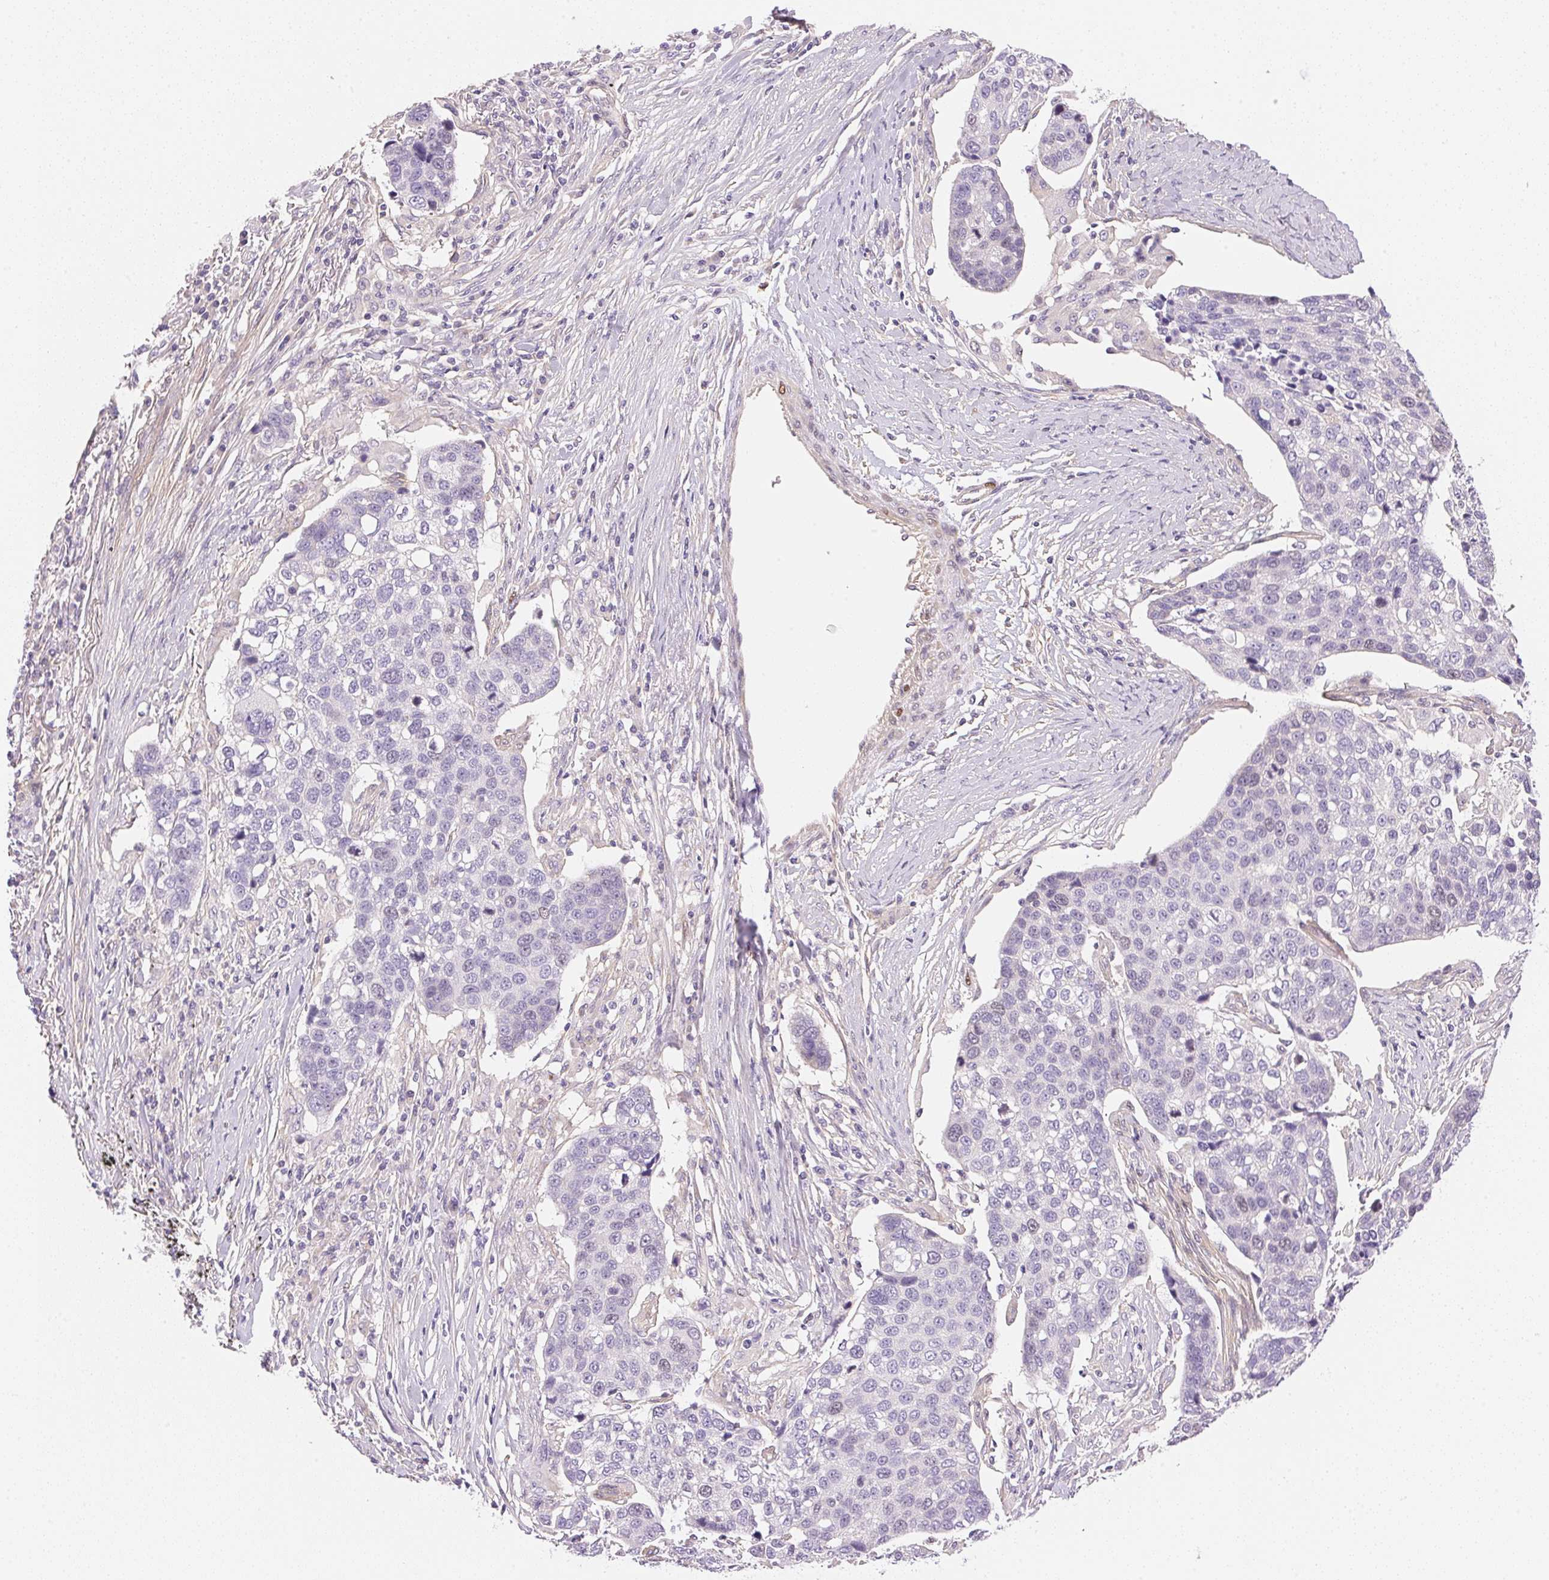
{"staining": {"intensity": "negative", "quantity": "none", "location": "none"}, "tissue": "lung cancer", "cell_type": "Tumor cells", "image_type": "cancer", "snomed": [{"axis": "morphology", "description": "Squamous cell carcinoma, NOS"}, {"axis": "topography", "description": "Lymph node"}, {"axis": "topography", "description": "Lung"}], "caption": "Immunohistochemistry (IHC) histopathology image of lung cancer (squamous cell carcinoma) stained for a protein (brown), which reveals no staining in tumor cells.", "gene": "SMTN", "patient": {"sex": "male", "age": 61}}